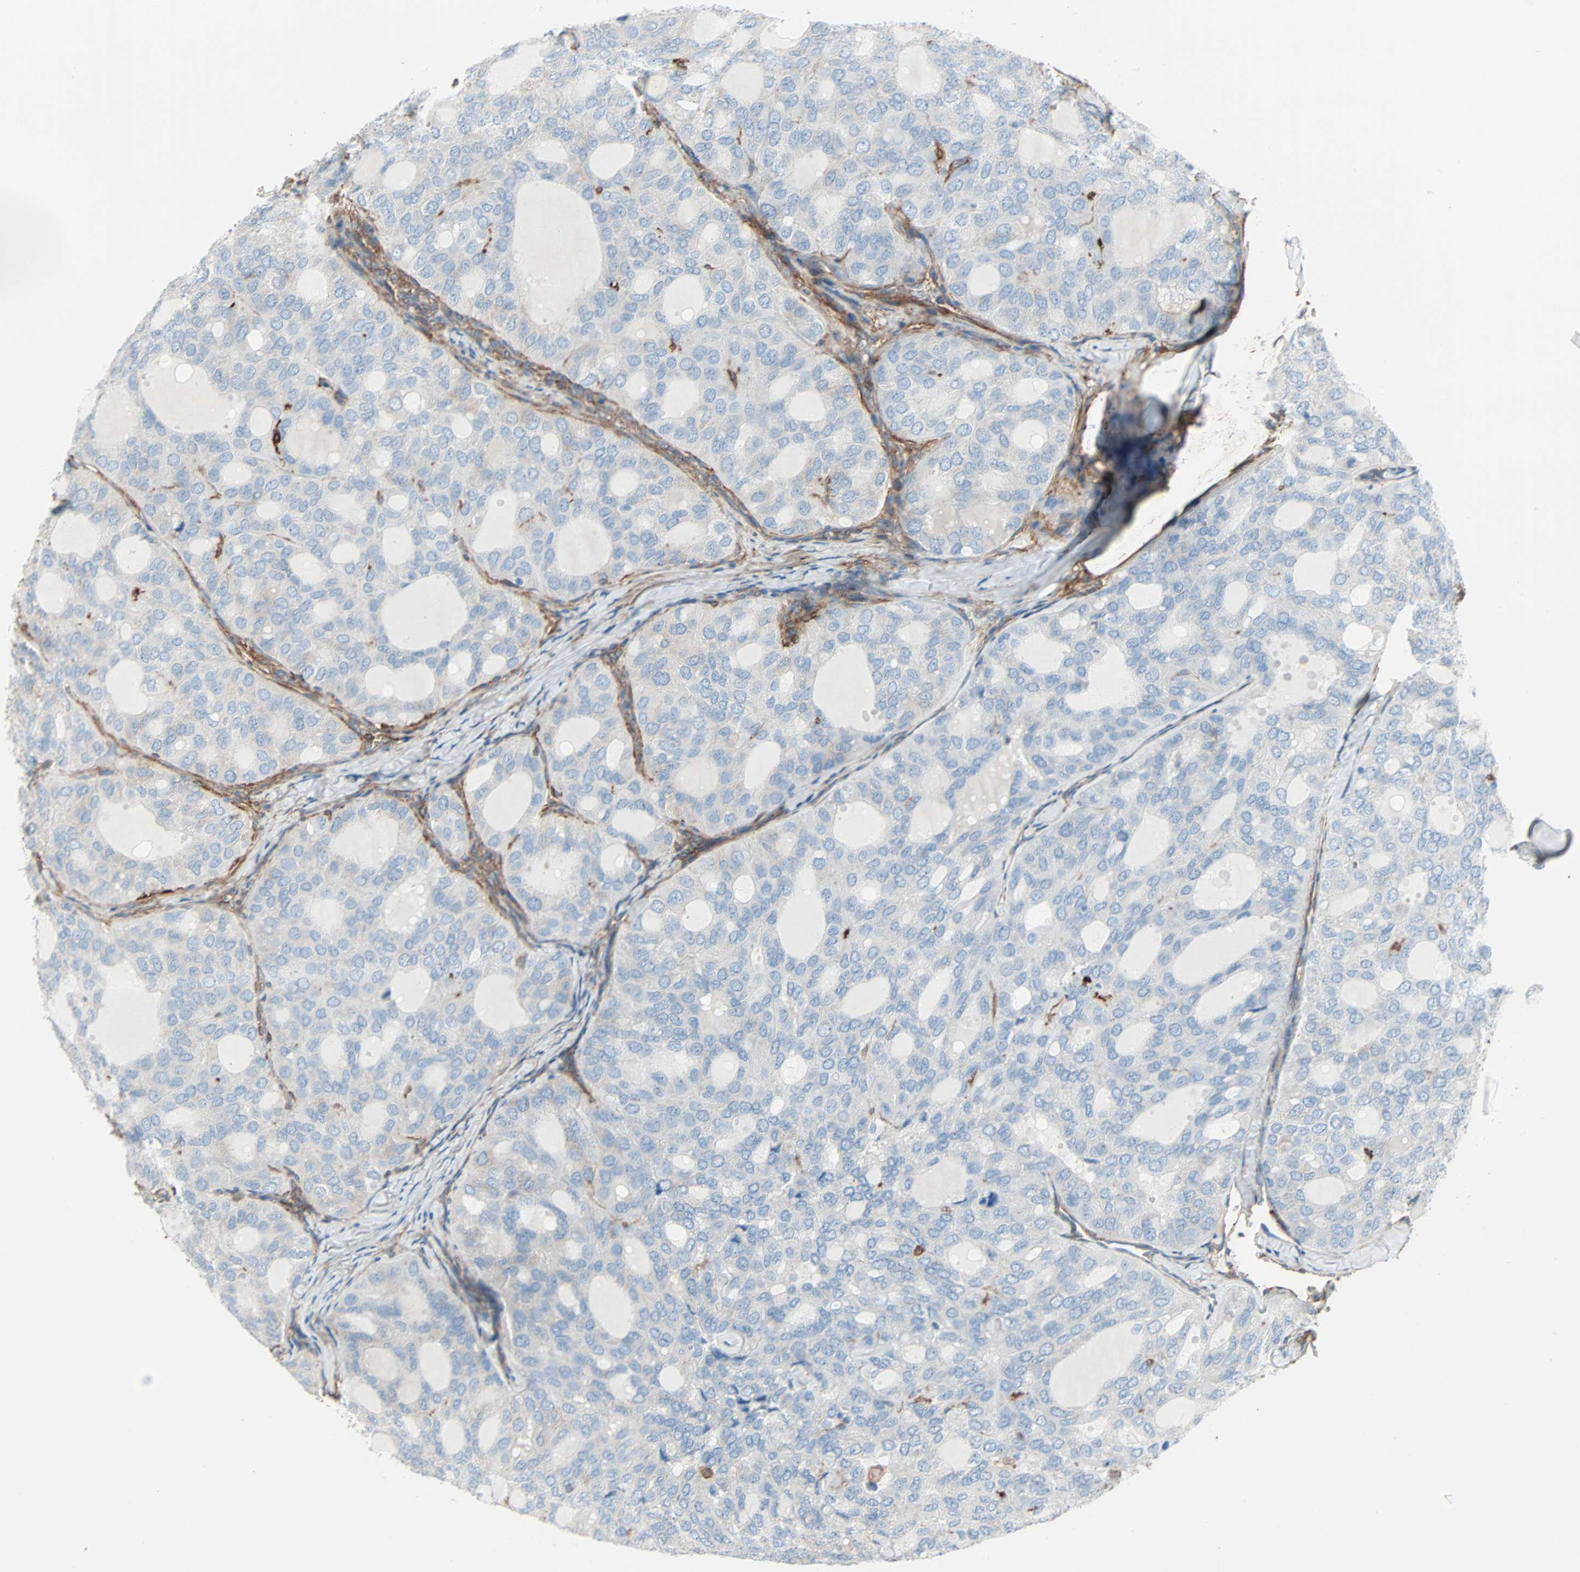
{"staining": {"intensity": "negative", "quantity": "none", "location": "none"}, "tissue": "thyroid cancer", "cell_type": "Tumor cells", "image_type": "cancer", "snomed": [{"axis": "morphology", "description": "Follicular adenoma carcinoma, NOS"}, {"axis": "topography", "description": "Thyroid gland"}], "caption": "There is no significant staining in tumor cells of thyroid cancer (follicular adenoma carcinoma).", "gene": "EPB41L2", "patient": {"sex": "male", "age": 75}}